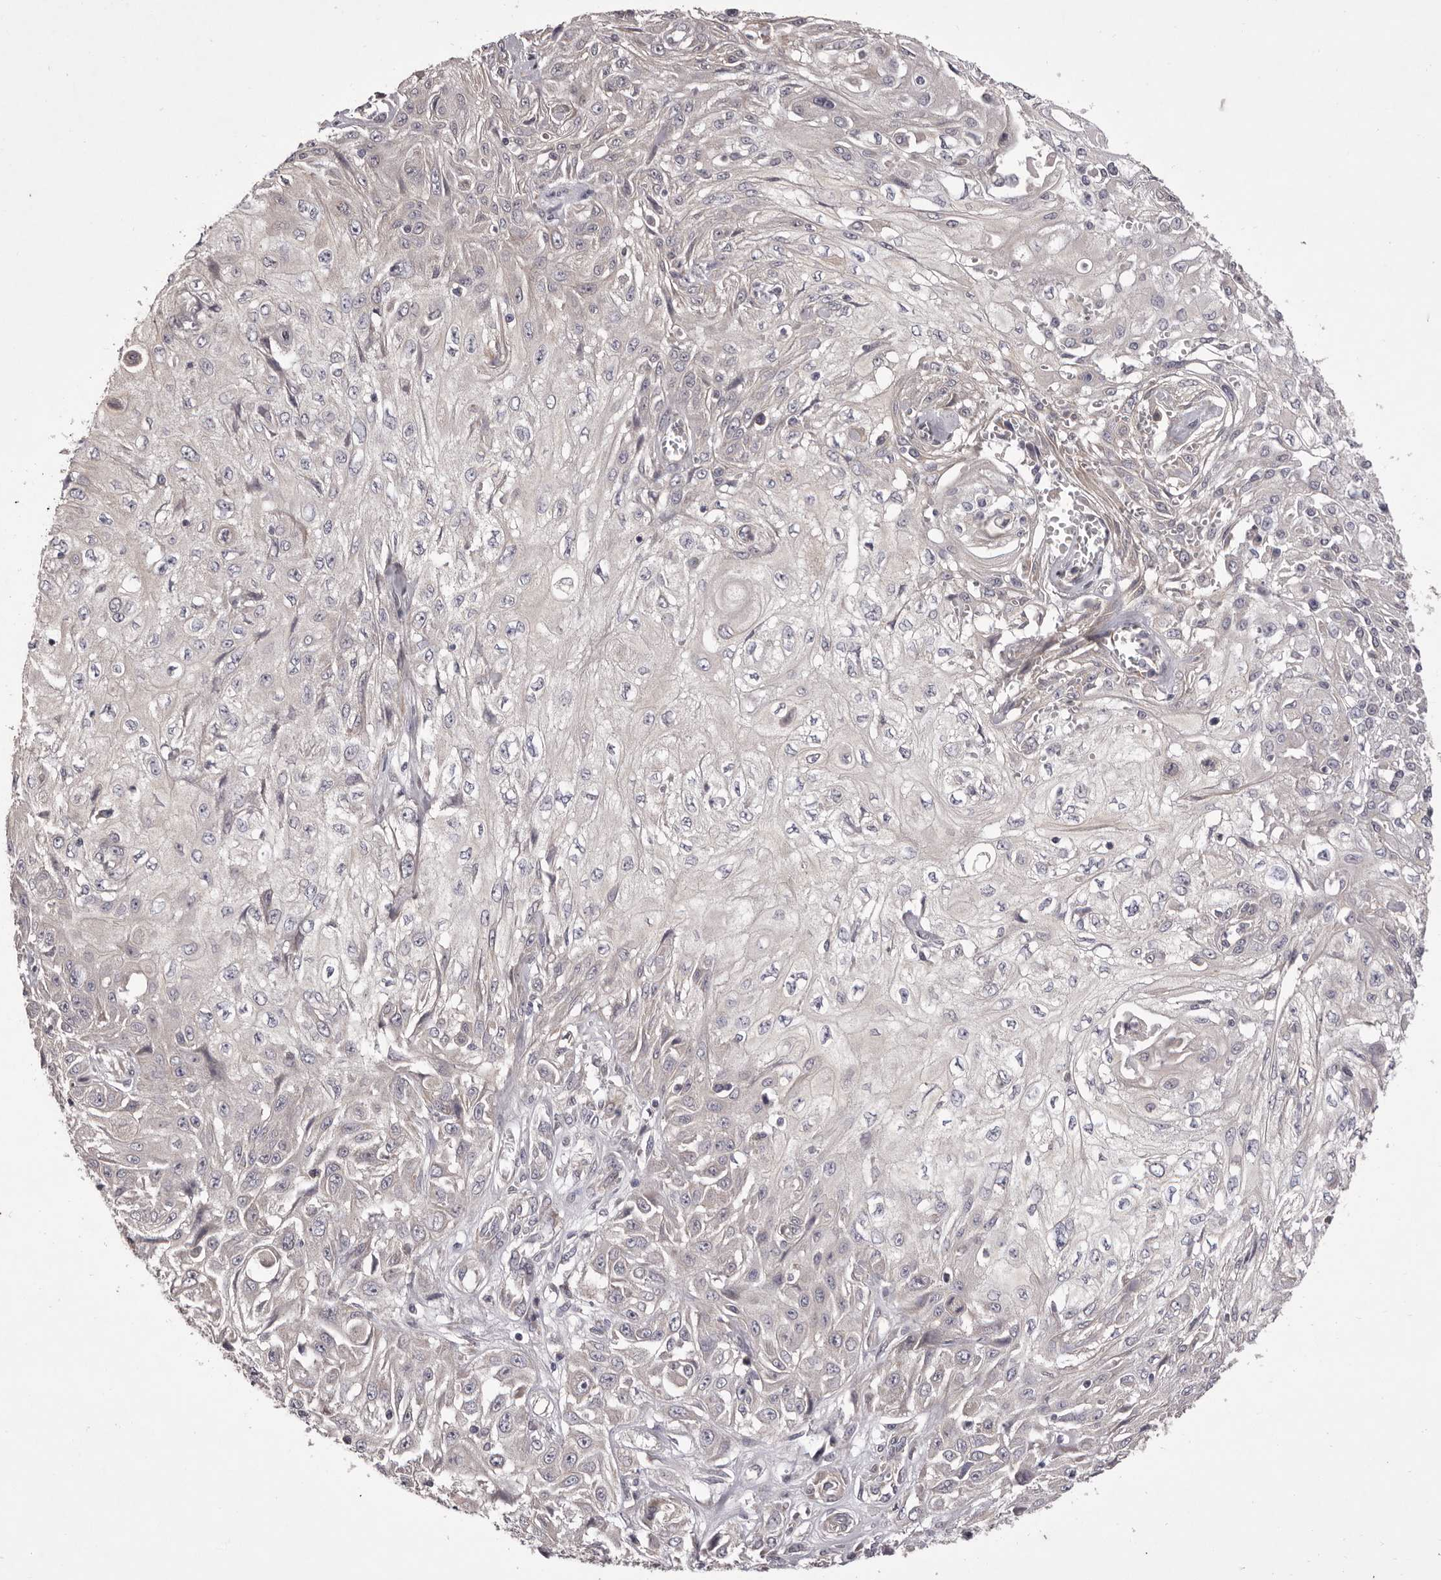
{"staining": {"intensity": "negative", "quantity": "none", "location": "none"}, "tissue": "skin cancer", "cell_type": "Tumor cells", "image_type": "cancer", "snomed": [{"axis": "morphology", "description": "Squamous cell carcinoma, NOS"}, {"axis": "morphology", "description": "Squamous cell carcinoma, metastatic, NOS"}, {"axis": "topography", "description": "Skin"}, {"axis": "topography", "description": "Lymph node"}], "caption": "Skin cancer was stained to show a protein in brown. There is no significant staining in tumor cells.", "gene": "PNRC1", "patient": {"sex": "male", "age": 75}}